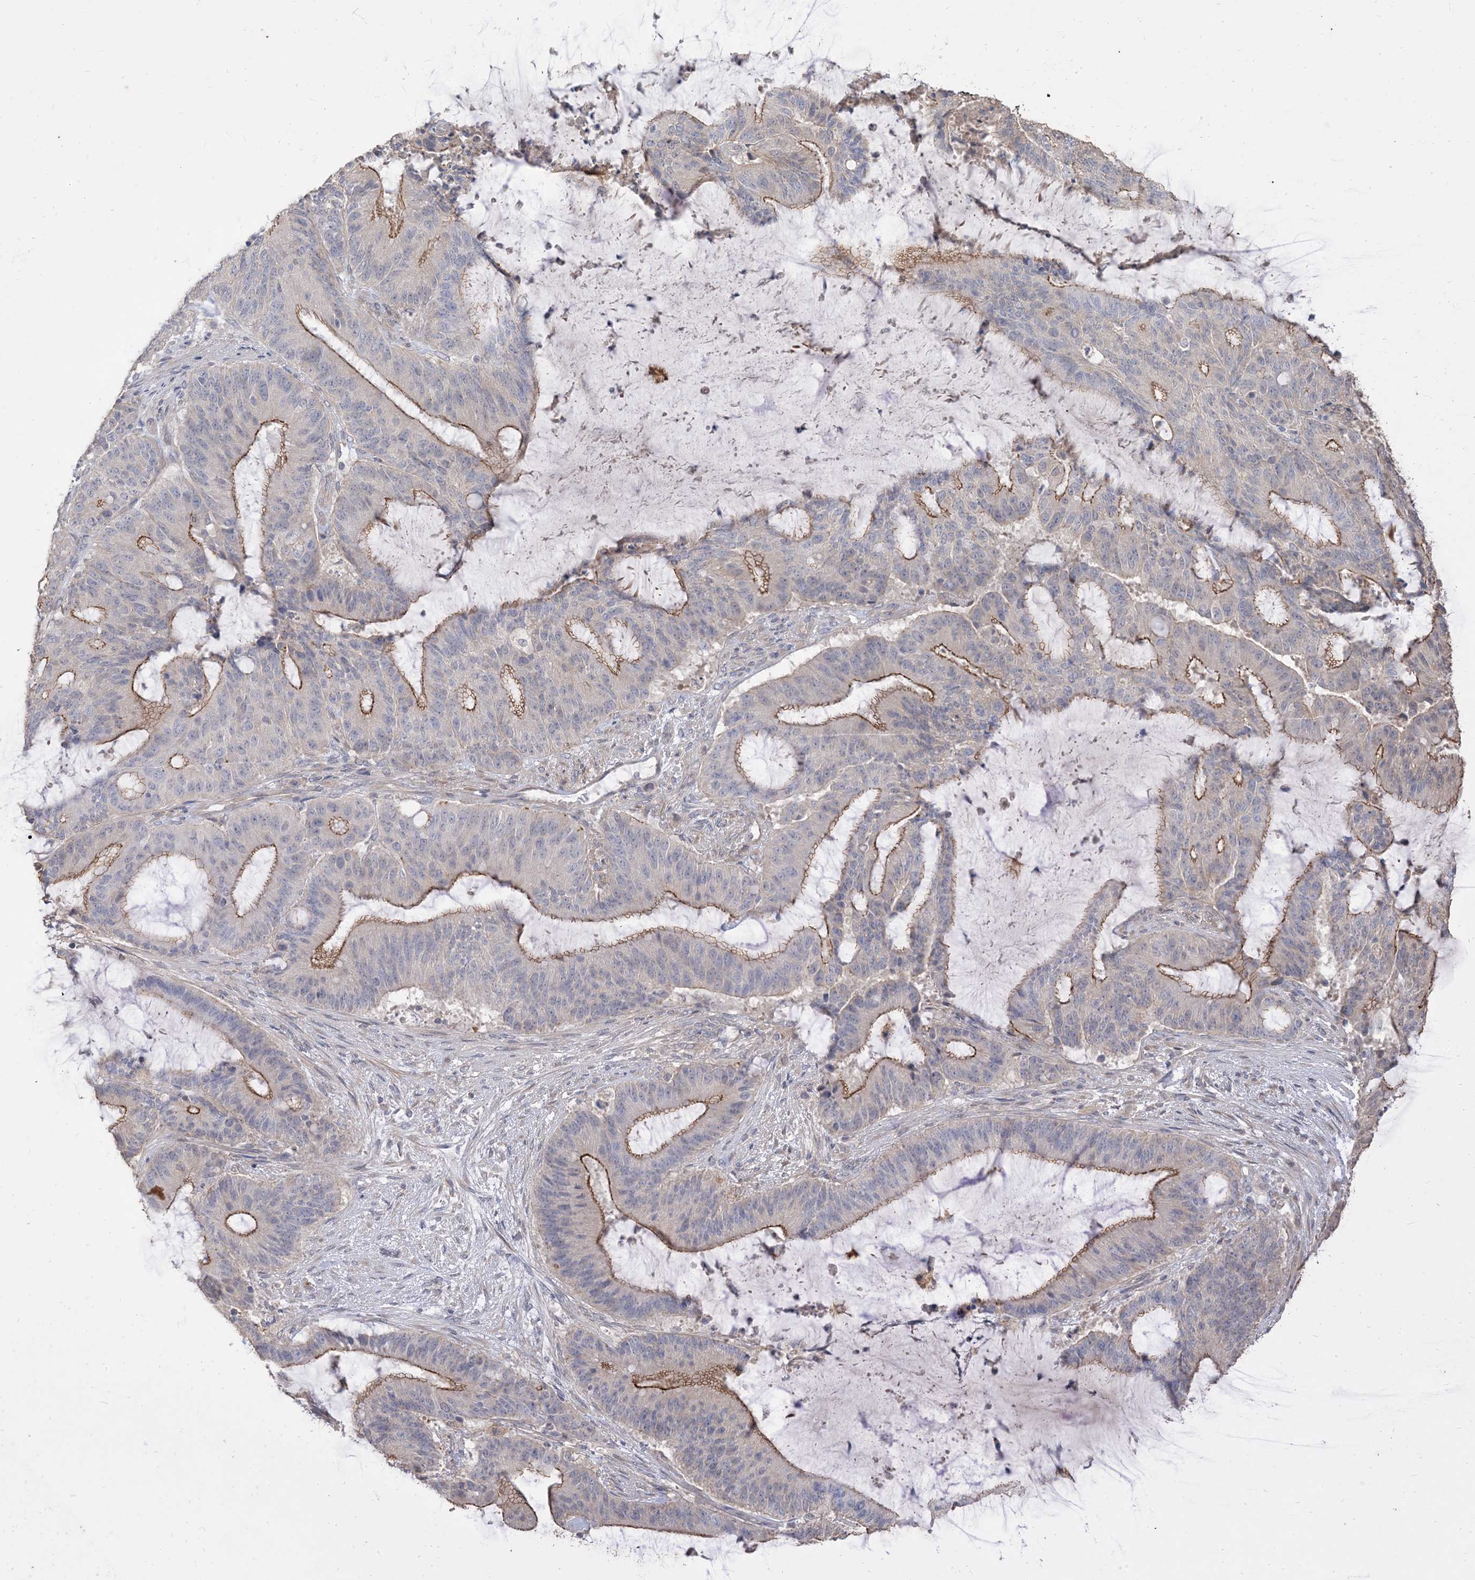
{"staining": {"intensity": "moderate", "quantity": "25%-75%", "location": "cytoplasmic/membranous"}, "tissue": "liver cancer", "cell_type": "Tumor cells", "image_type": "cancer", "snomed": [{"axis": "morphology", "description": "Normal tissue, NOS"}, {"axis": "morphology", "description": "Cholangiocarcinoma"}, {"axis": "topography", "description": "Liver"}, {"axis": "topography", "description": "Peripheral nerve tissue"}], "caption": "About 25%-75% of tumor cells in human cholangiocarcinoma (liver) show moderate cytoplasmic/membranous protein positivity as visualized by brown immunohistochemical staining.", "gene": "RNF175", "patient": {"sex": "female", "age": 73}}